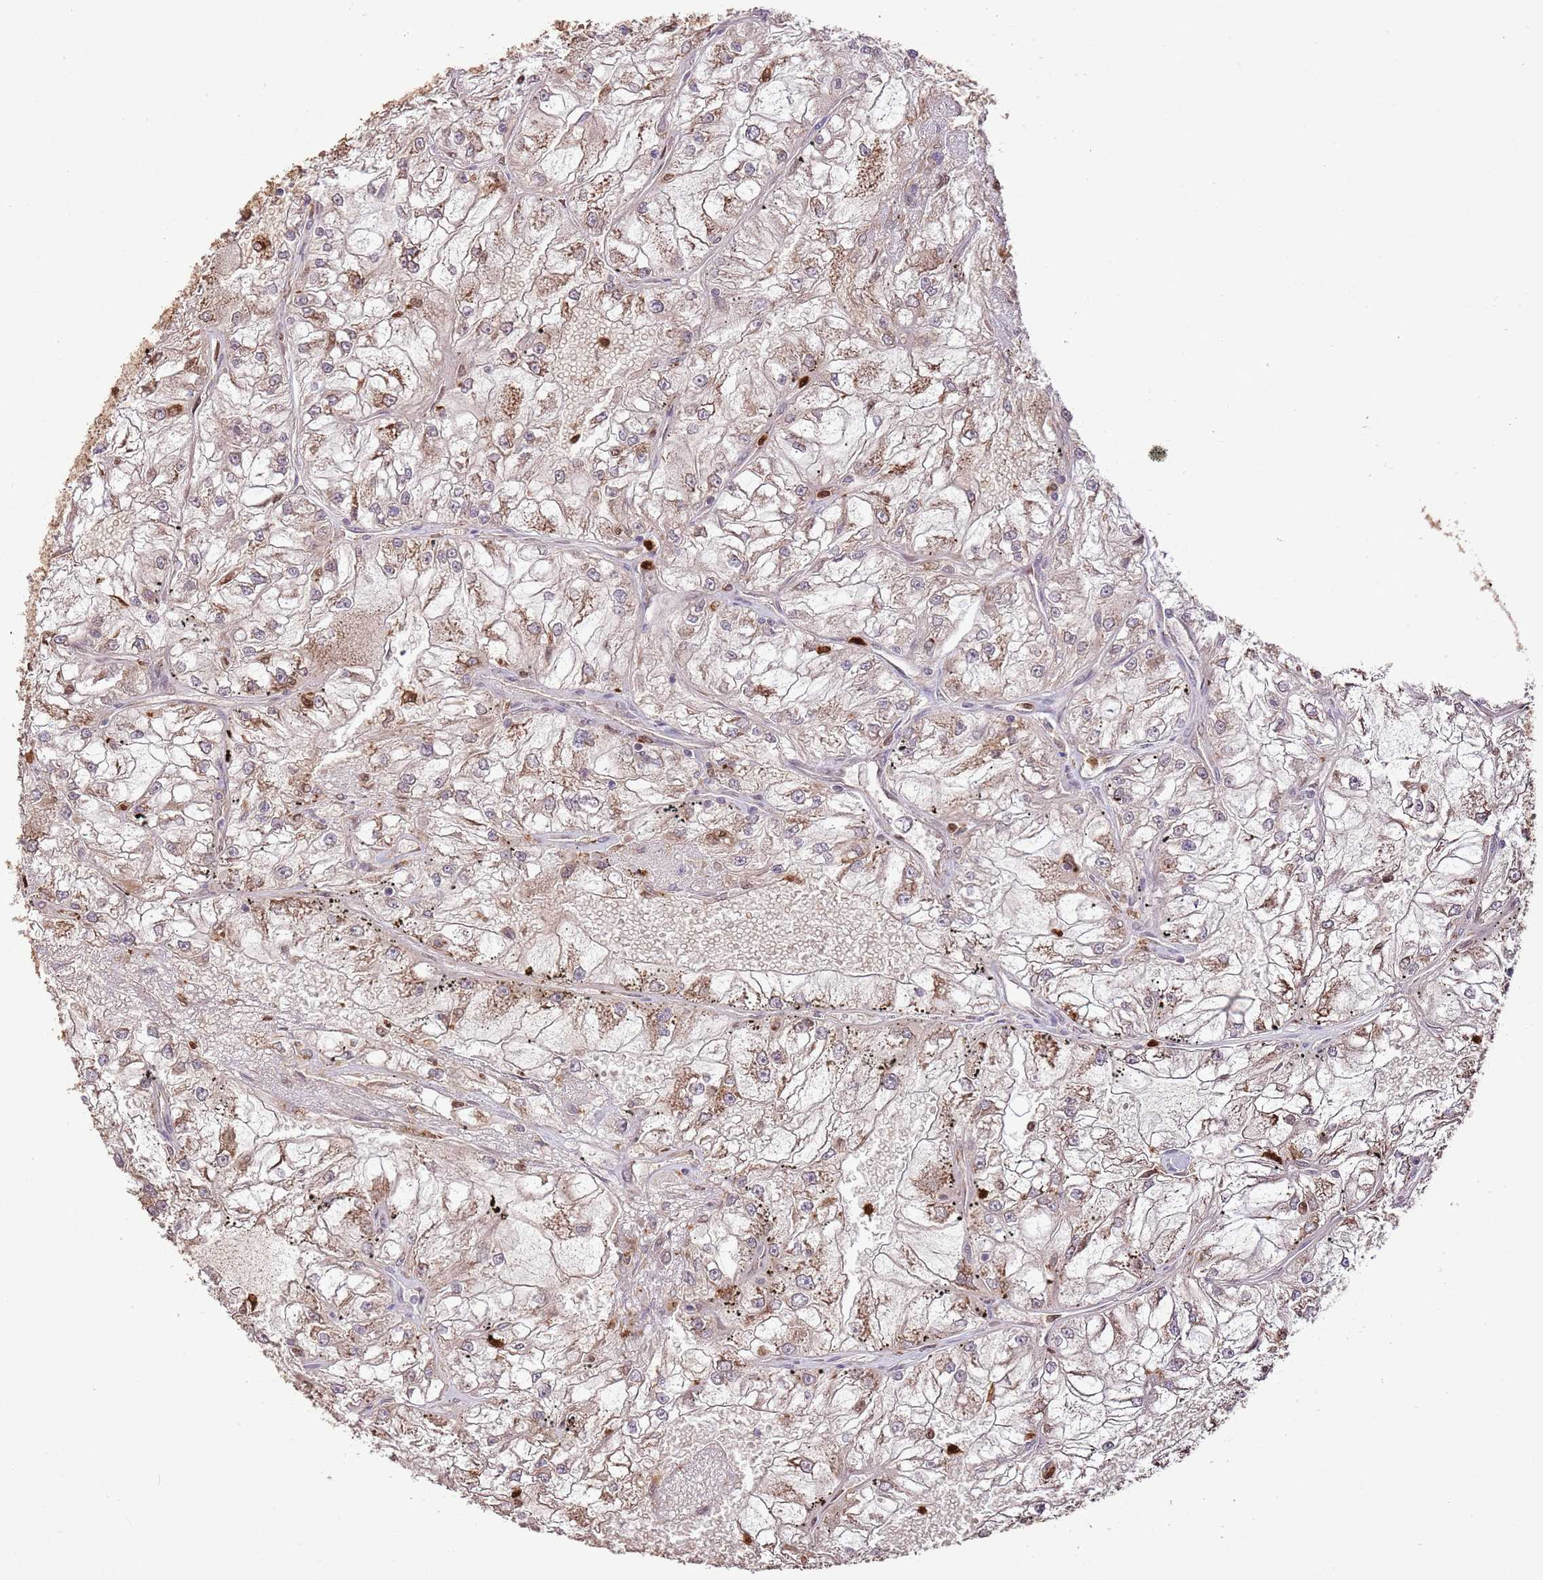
{"staining": {"intensity": "moderate", "quantity": ">75%", "location": "cytoplasmic/membranous"}, "tissue": "renal cancer", "cell_type": "Tumor cells", "image_type": "cancer", "snomed": [{"axis": "morphology", "description": "Adenocarcinoma, NOS"}, {"axis": "topography", "description": "Kidney"}], "caption": "High-power microscopy captured an immunohistochemistry histopathology image of renal cancer, revealing moderate cytoplasmic/membranous positivity in approximately >75% of tumor cells.", "gene": "AMIGO1", "patient": {"sex": "female", "age": 72}}